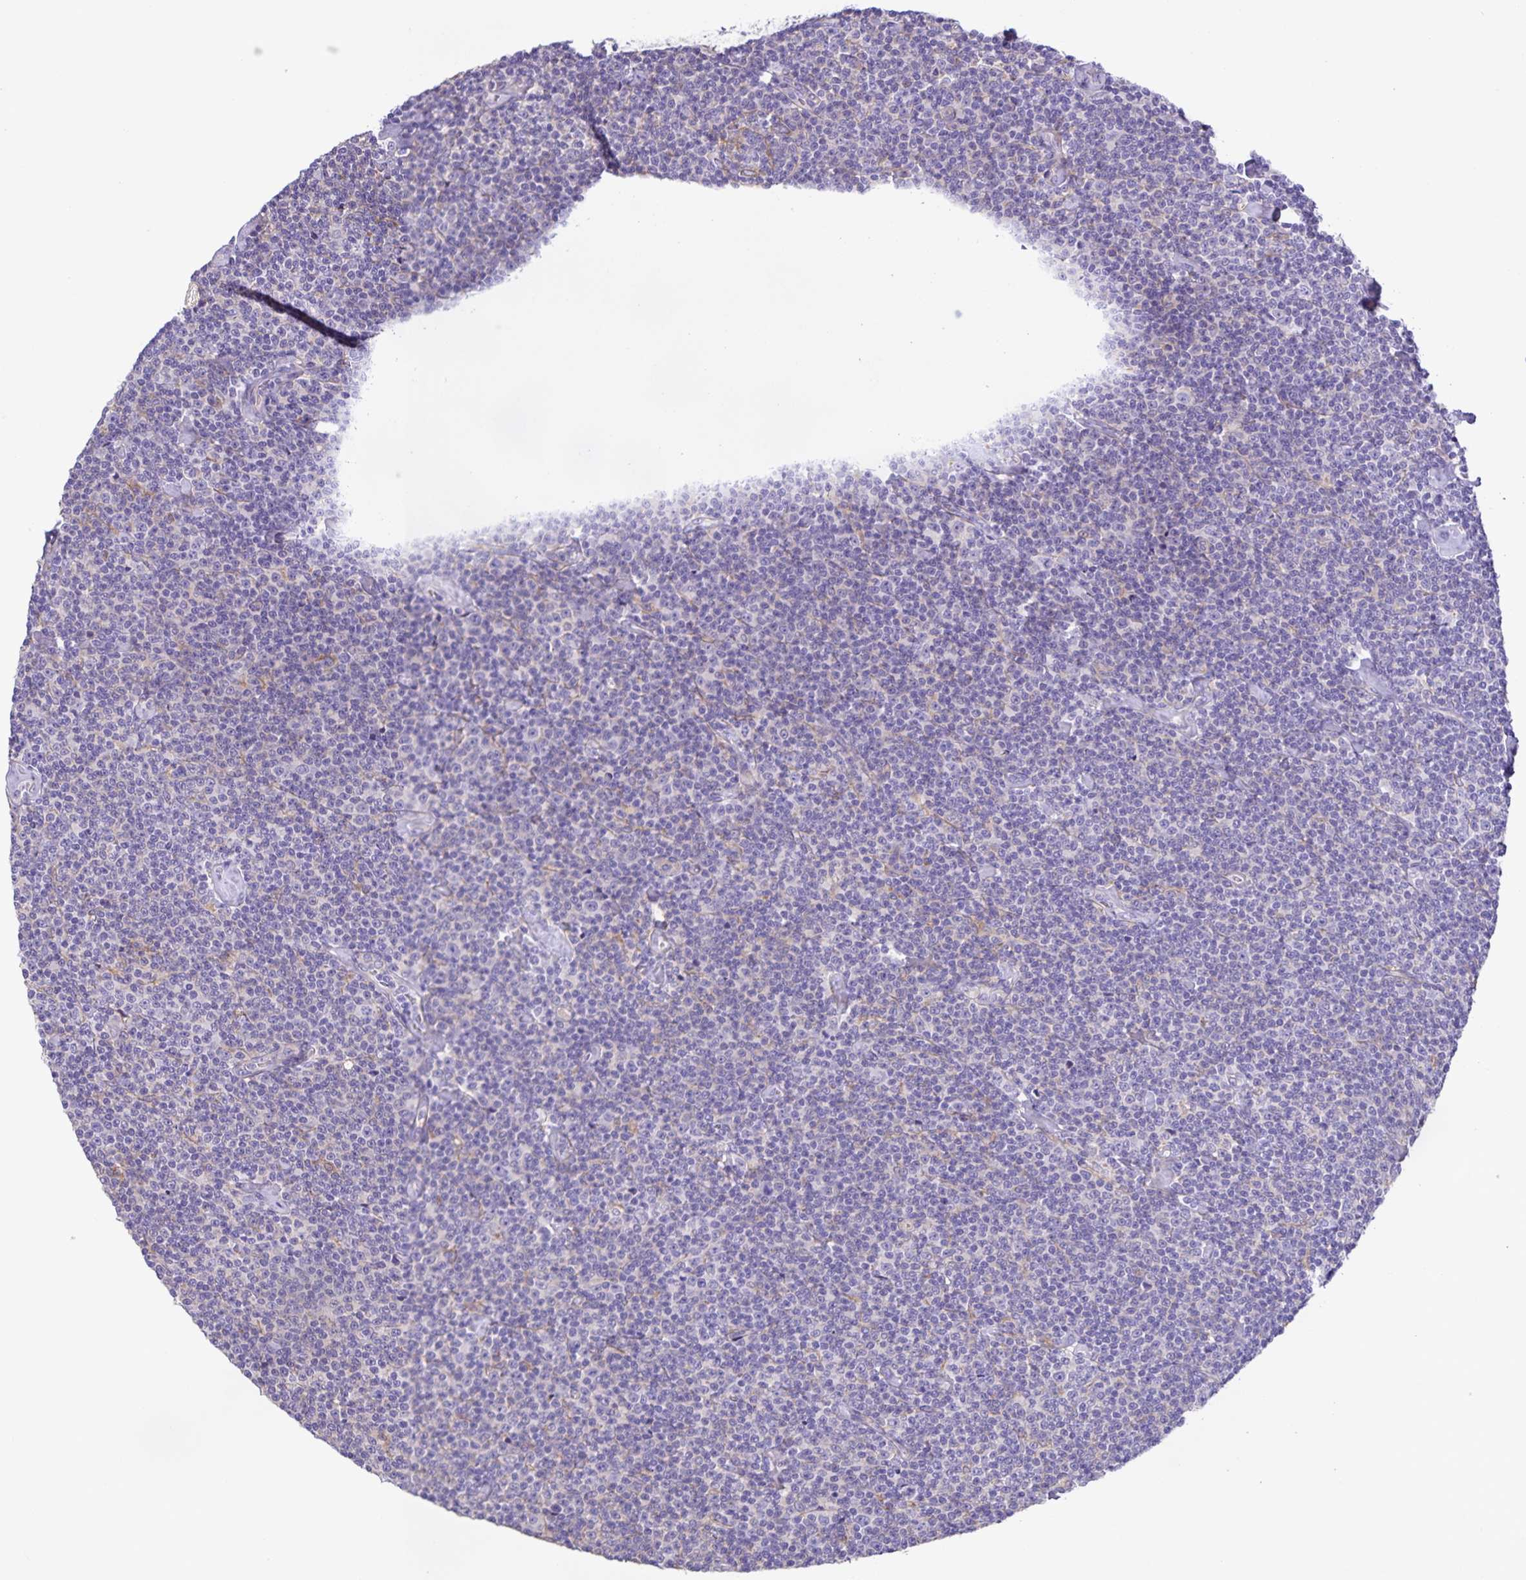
{"staining": {"intensity": "negative", "quantity": "none", "location": "none"}, "tissue": "lymphoma", "cell_type": "Tumor cells", "image_type": "cancer", "snomed": [{"axis": "morphology", "description": "Malignant lymphoma, non-Hodgkin's type, Low grade"}, {"axis": "topography", "description": "Lymph node"}], "caption": "A micrograph of low-grade malignant lymphoma, non-Hodgkin's type stained for a protein displays no brown staining in tumor cells. The staining is performed using DAB (3,3'-diaminobenzidine) brown chromogen with nuclei counter-stained in using hematoxylin.", "gene": "BOLL", "patient": {"sex": "male", "age": 81}}